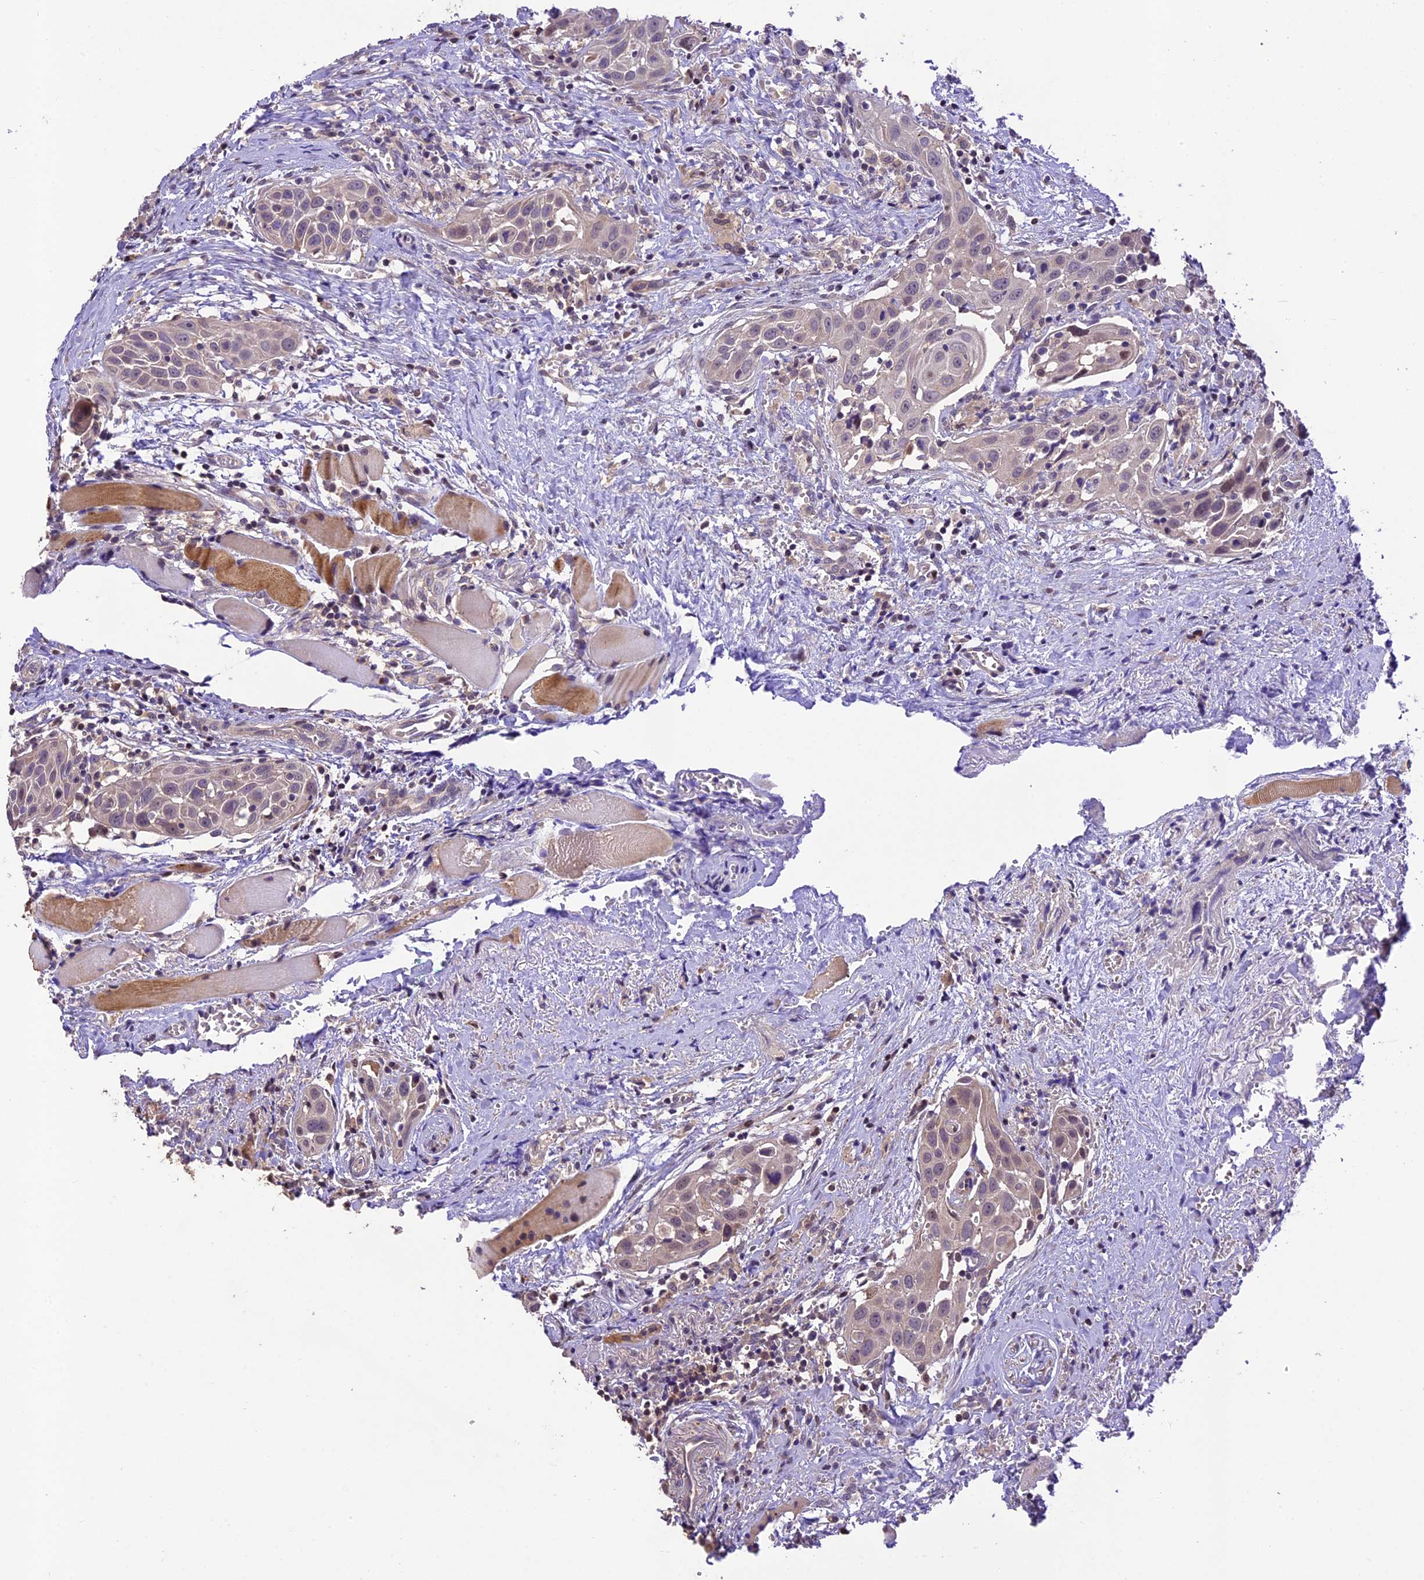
{"staining": {"intensity": "negative", "quantity": "none", "location": "none"}, "tissue": "head and neck cancer", "cell_type": "Tumor cells", "image_type": "cancer", "snomed": [{"axis": "morphology", "description": "Squamous cell carcinoma, NOS"}, {"axis": "topography", "description": "Oral tissue"}, {"axis": "topography", "description": "Head-Neck"}], "caption": "This is a photomicrograph of immunohistochemistry (IHC) staining of head and neck cancer (squamous cell carcinoma), which shows no positivity in tumor cells.", "gene": "DGKH", "patient": {"sex": "female", "age": 50}}